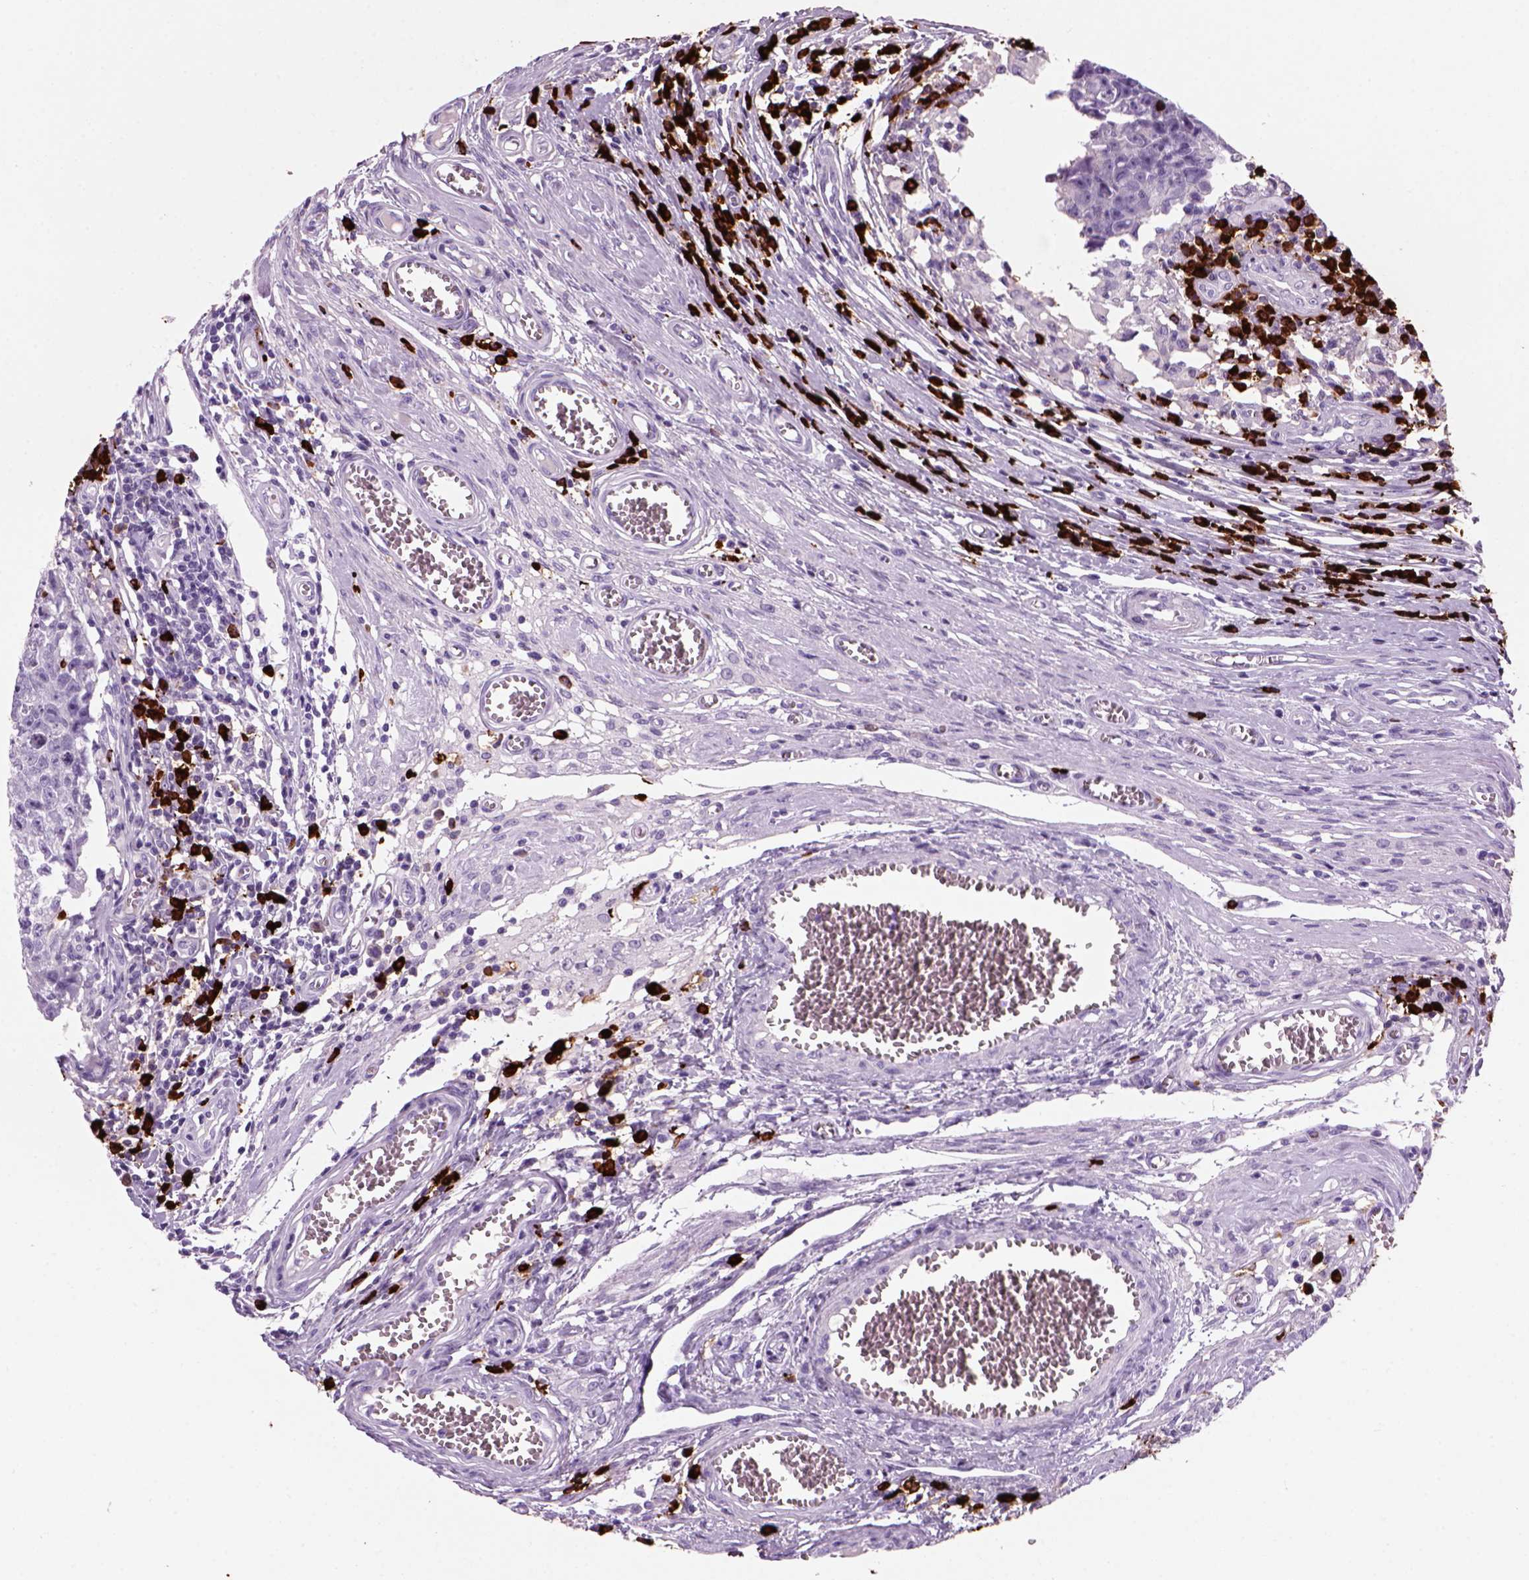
{"staining": {"intensity": "negative", "quantity": "none", "location": "none"}, "tissue": "testis cancer", "cell_type": "Tumor cells", "image_type": "cancer", "snomed": [{"axis": "morphology", "description": "Carcinoma, Embryonal, NOS"}, {"axis": "topography", "description": "Testis"}], "caption": "IHC histopathology image of human testis cancer (embryonal carcinoma) stained for a protein (brown), which reveals no staining in tumor cells.", "gene": "MZB1", "patient": {"sex": "male", "age": 36}}